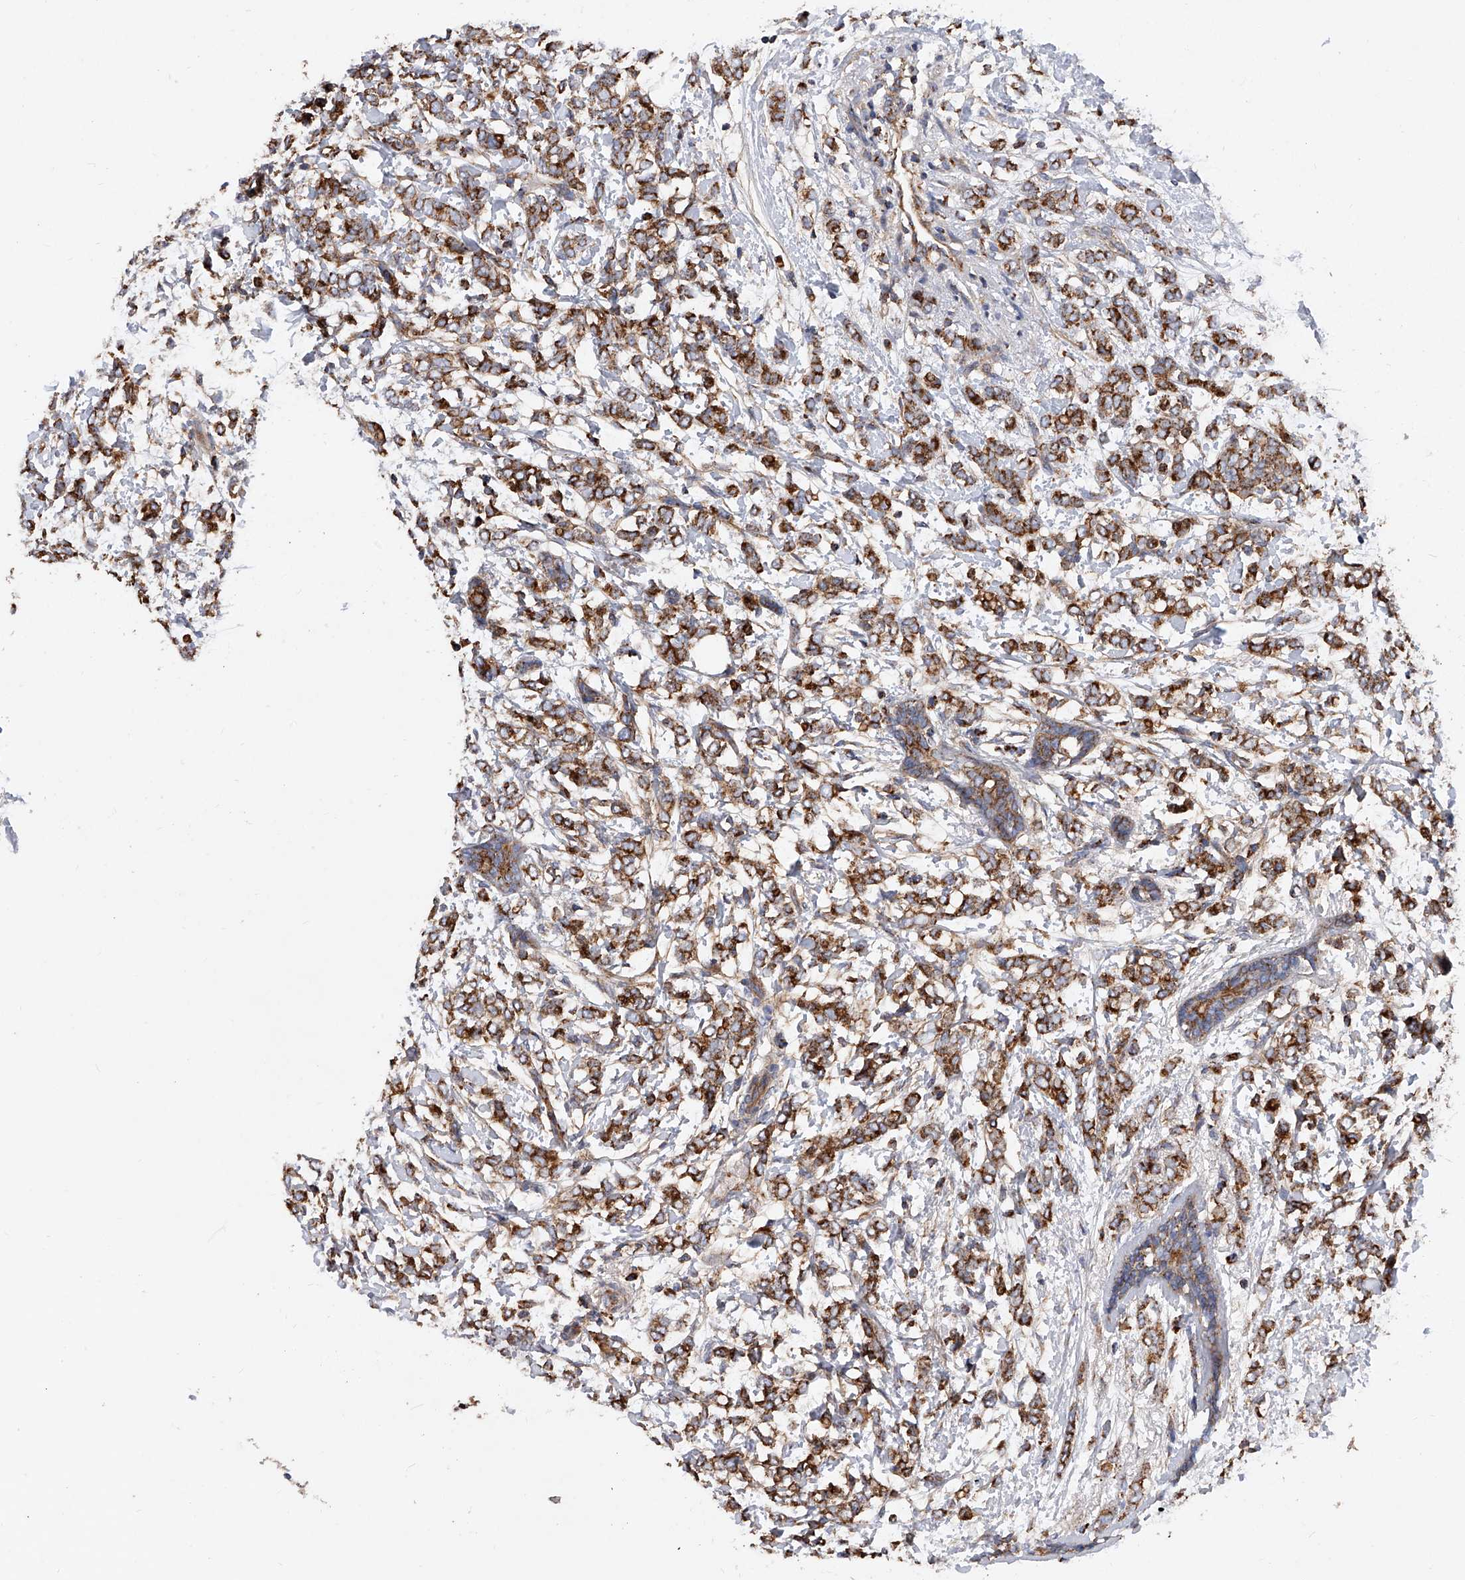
{"staining": {"intensity": "strong", "quantity": ">75%", "location": "cytoplasmic/membranous"}, "tissue": "breast cancer", "cell_type": "Tumor cells", "image_type": "cancer", "snomed": [{"axis": "morphology", "description": "Normal tissue, NOS"}, {"axis": "morphology", "description": "Lobular carcinoma"}, {"axis": "topography", "description": "Breast"}], "caption": "Protein staining exhibits strong cytoplasmic/membranous staining in approximately >75% of tumor cells in lobular carcinoma (breast).", "gene": "PDSS2", "patient": {"sex": "female", "age": 47}}